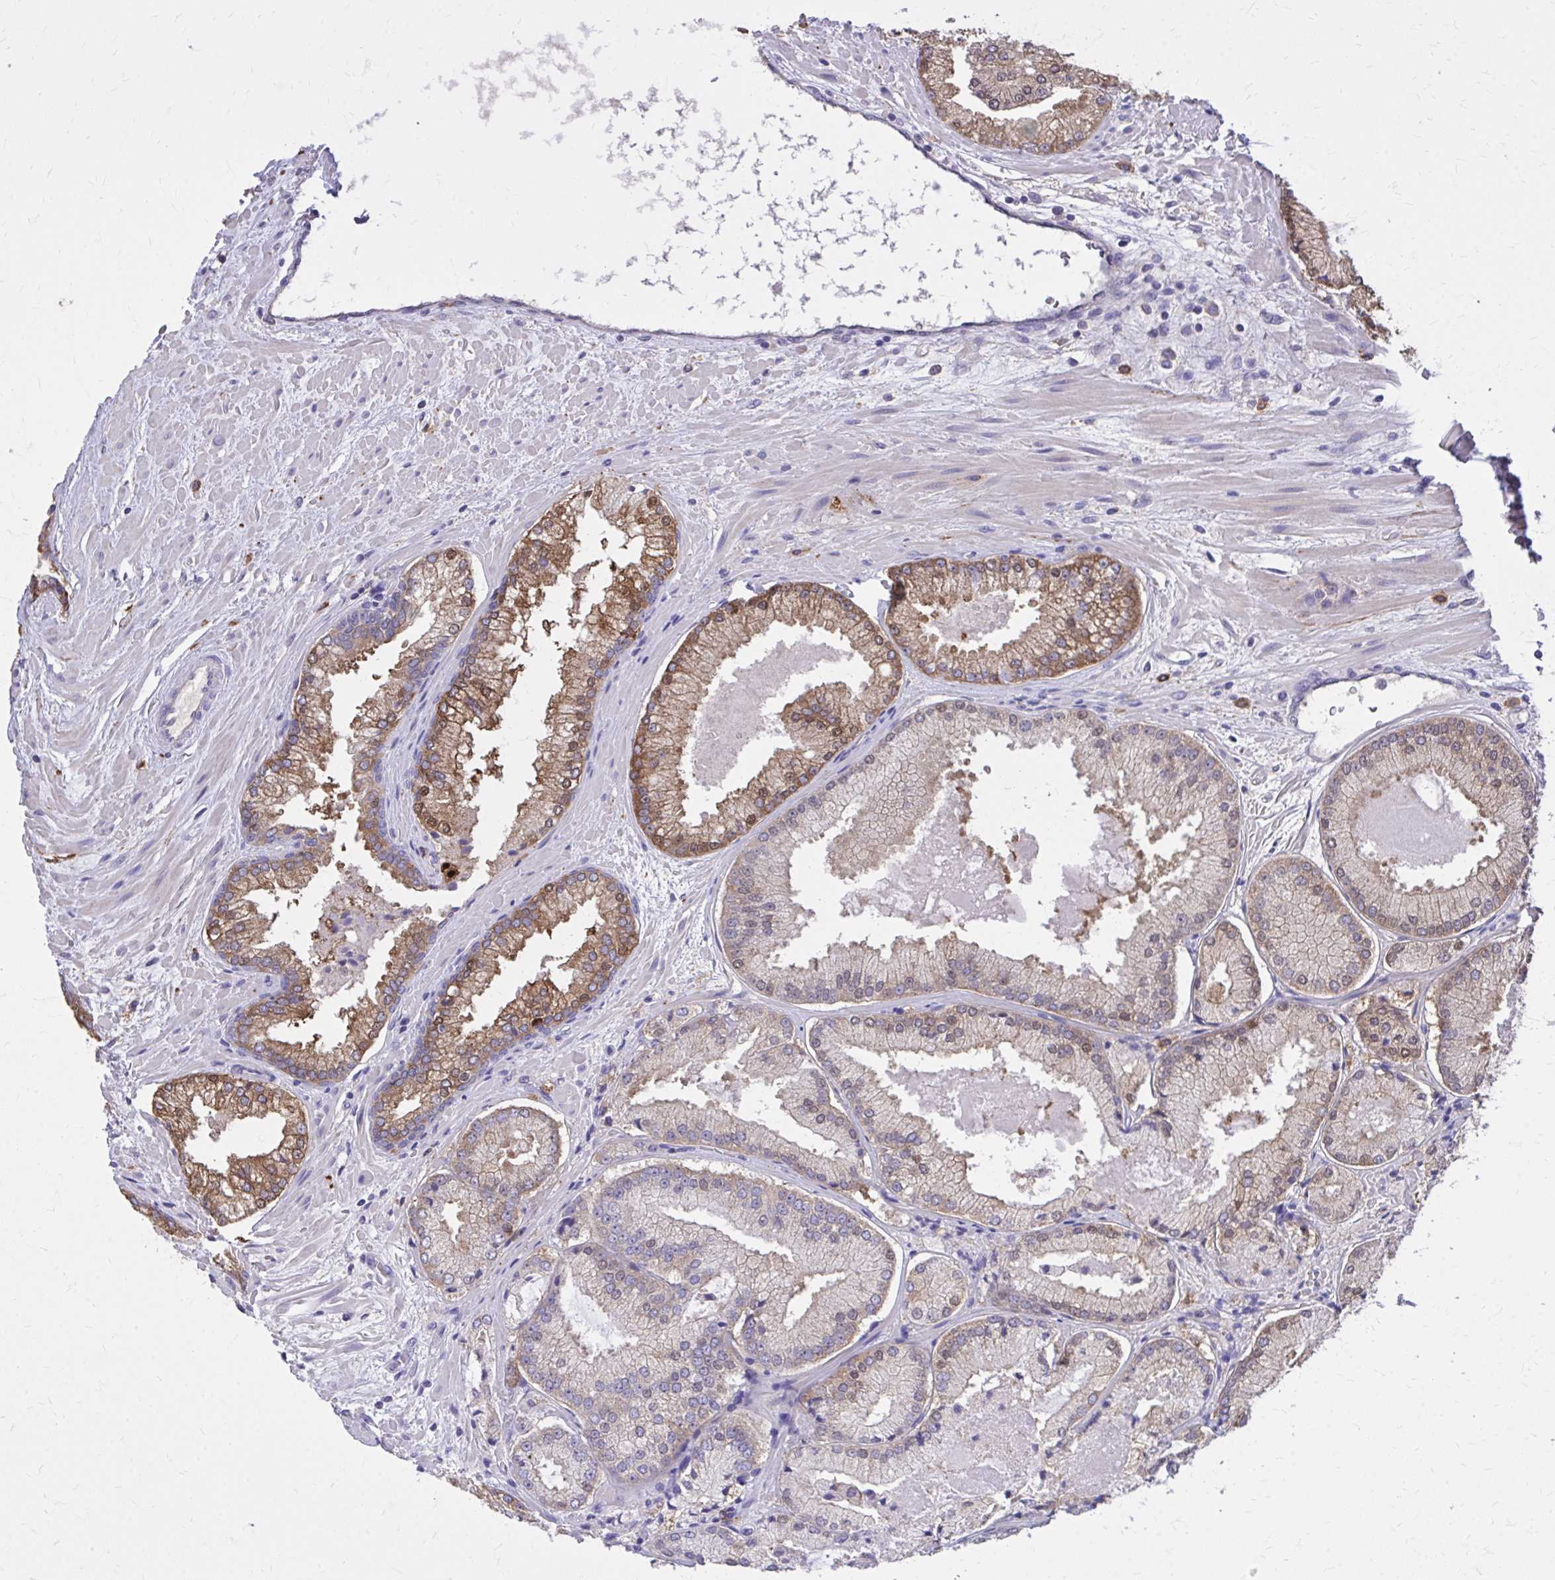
{"staining": {"intensity": "moderate", "quantity": "25%-75%", "location": "cytoplasmic/membranous,nuclear"}, "tissue": "prostate cancer", "cell_type": "Tumor cells", "image_type": "cancer", "snomed": [{"axis": "morphology", "description": "Adenocarcinoma, High grade"}, {"axis": "topography", "description": "Prostate"}], "caption": "IHC of human prostate high-grade adenocarcinoma exhibits medium levels of moderate cytoplasmic/membranous and nuclear positivity in approximately 25%-75% of tumor cells.", "gene": "EPB41L1", "patient": {"sex": "male", "age": 73}}